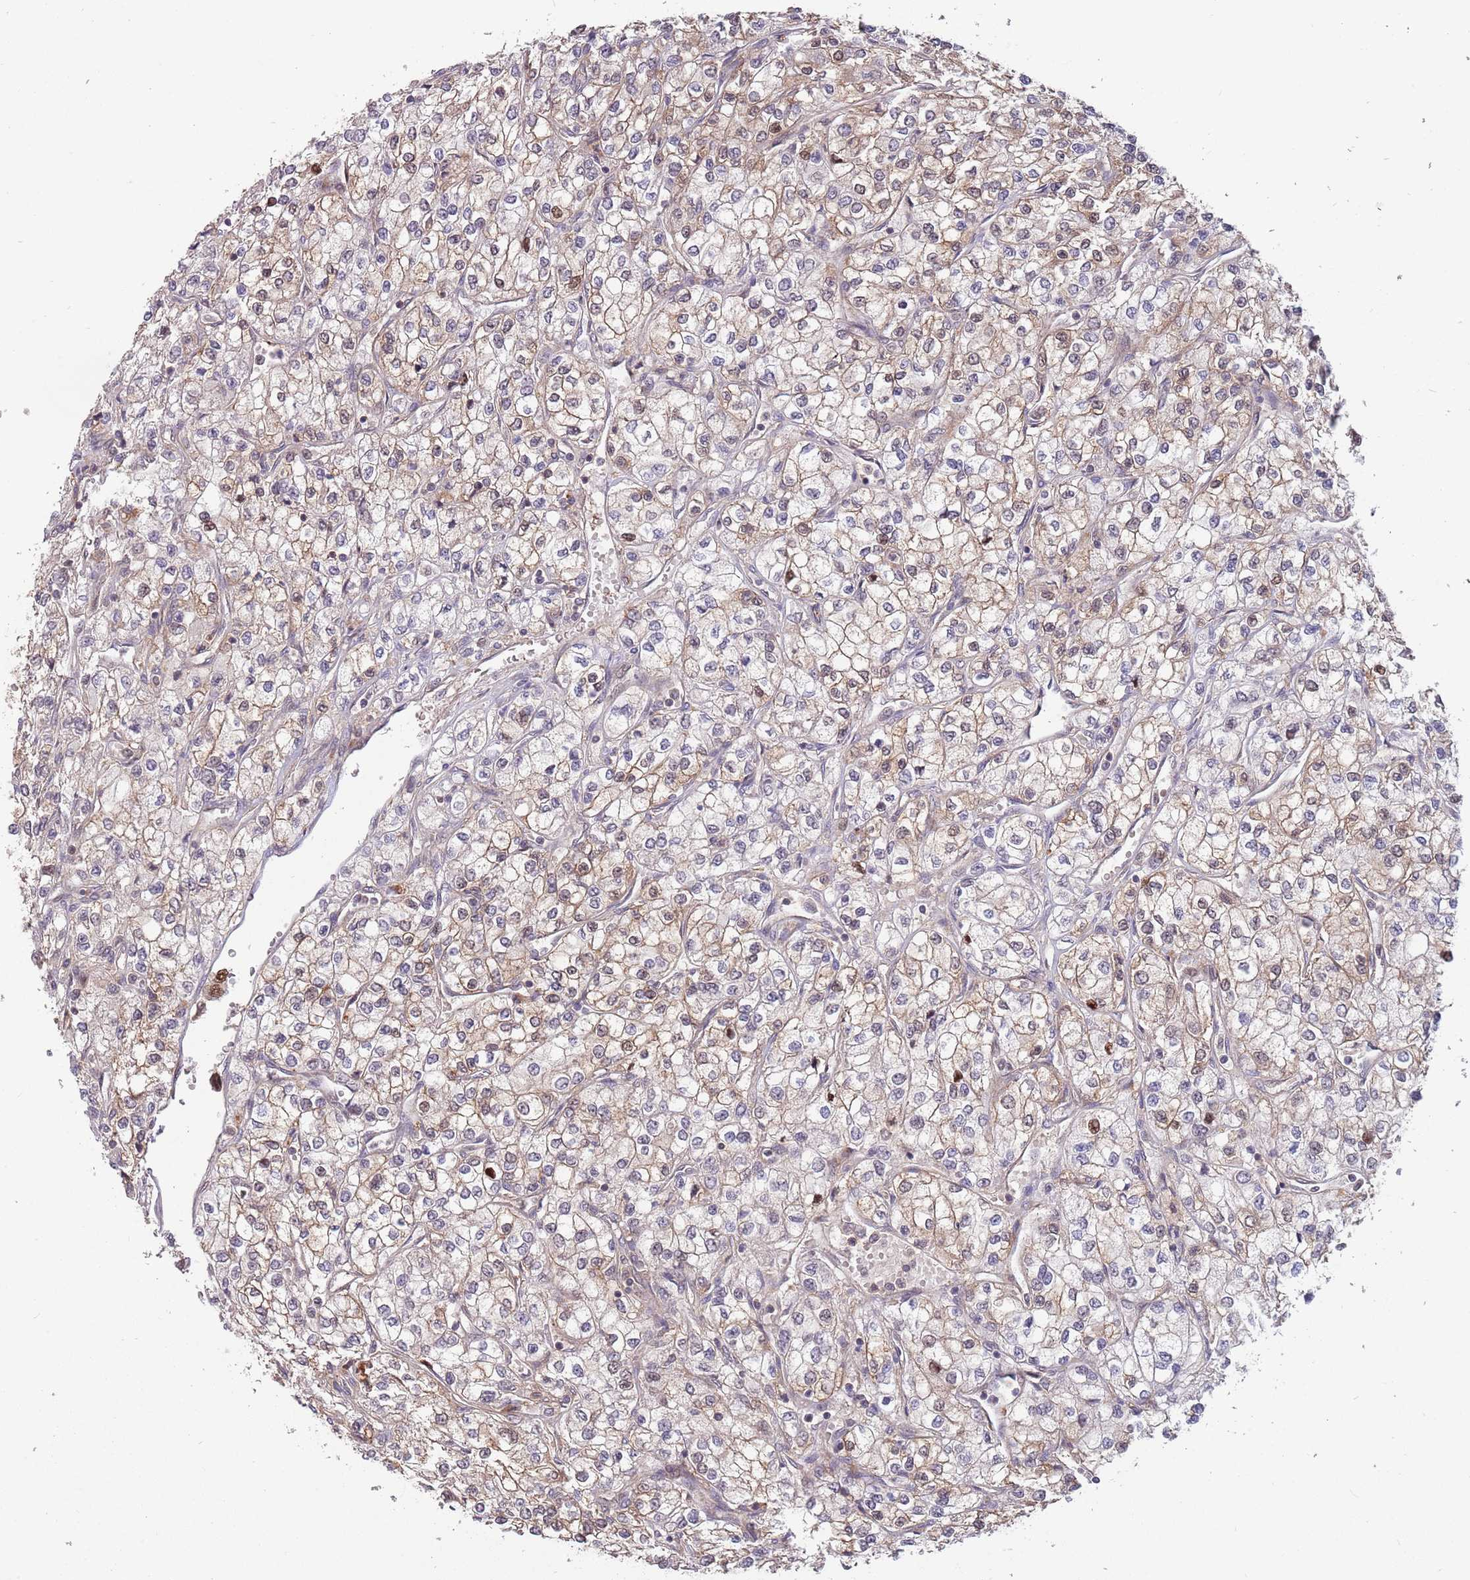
{"staining": {"intensity": "weak", "quantity": "25%-75%", "location": "cytoplasmic/membranous"}, "tissue": "renal cancer", "cell_type": "Tumor cells", "image_type": "cancer", "snomed": [{"axis": "morphology", "description": "Adenocarcinoma, NOS"}, {"axis": "topography", "description": "Kidney"}], "caption": "Adenocarcinoma (renal) was stained to show a protein in brown. There is low levels of weak cytoplasmic/membranous positivity in approximately 25%-75% of tumor cells.", "gene": "SALL1", "patient": {"sex": "male", "age": 80}}